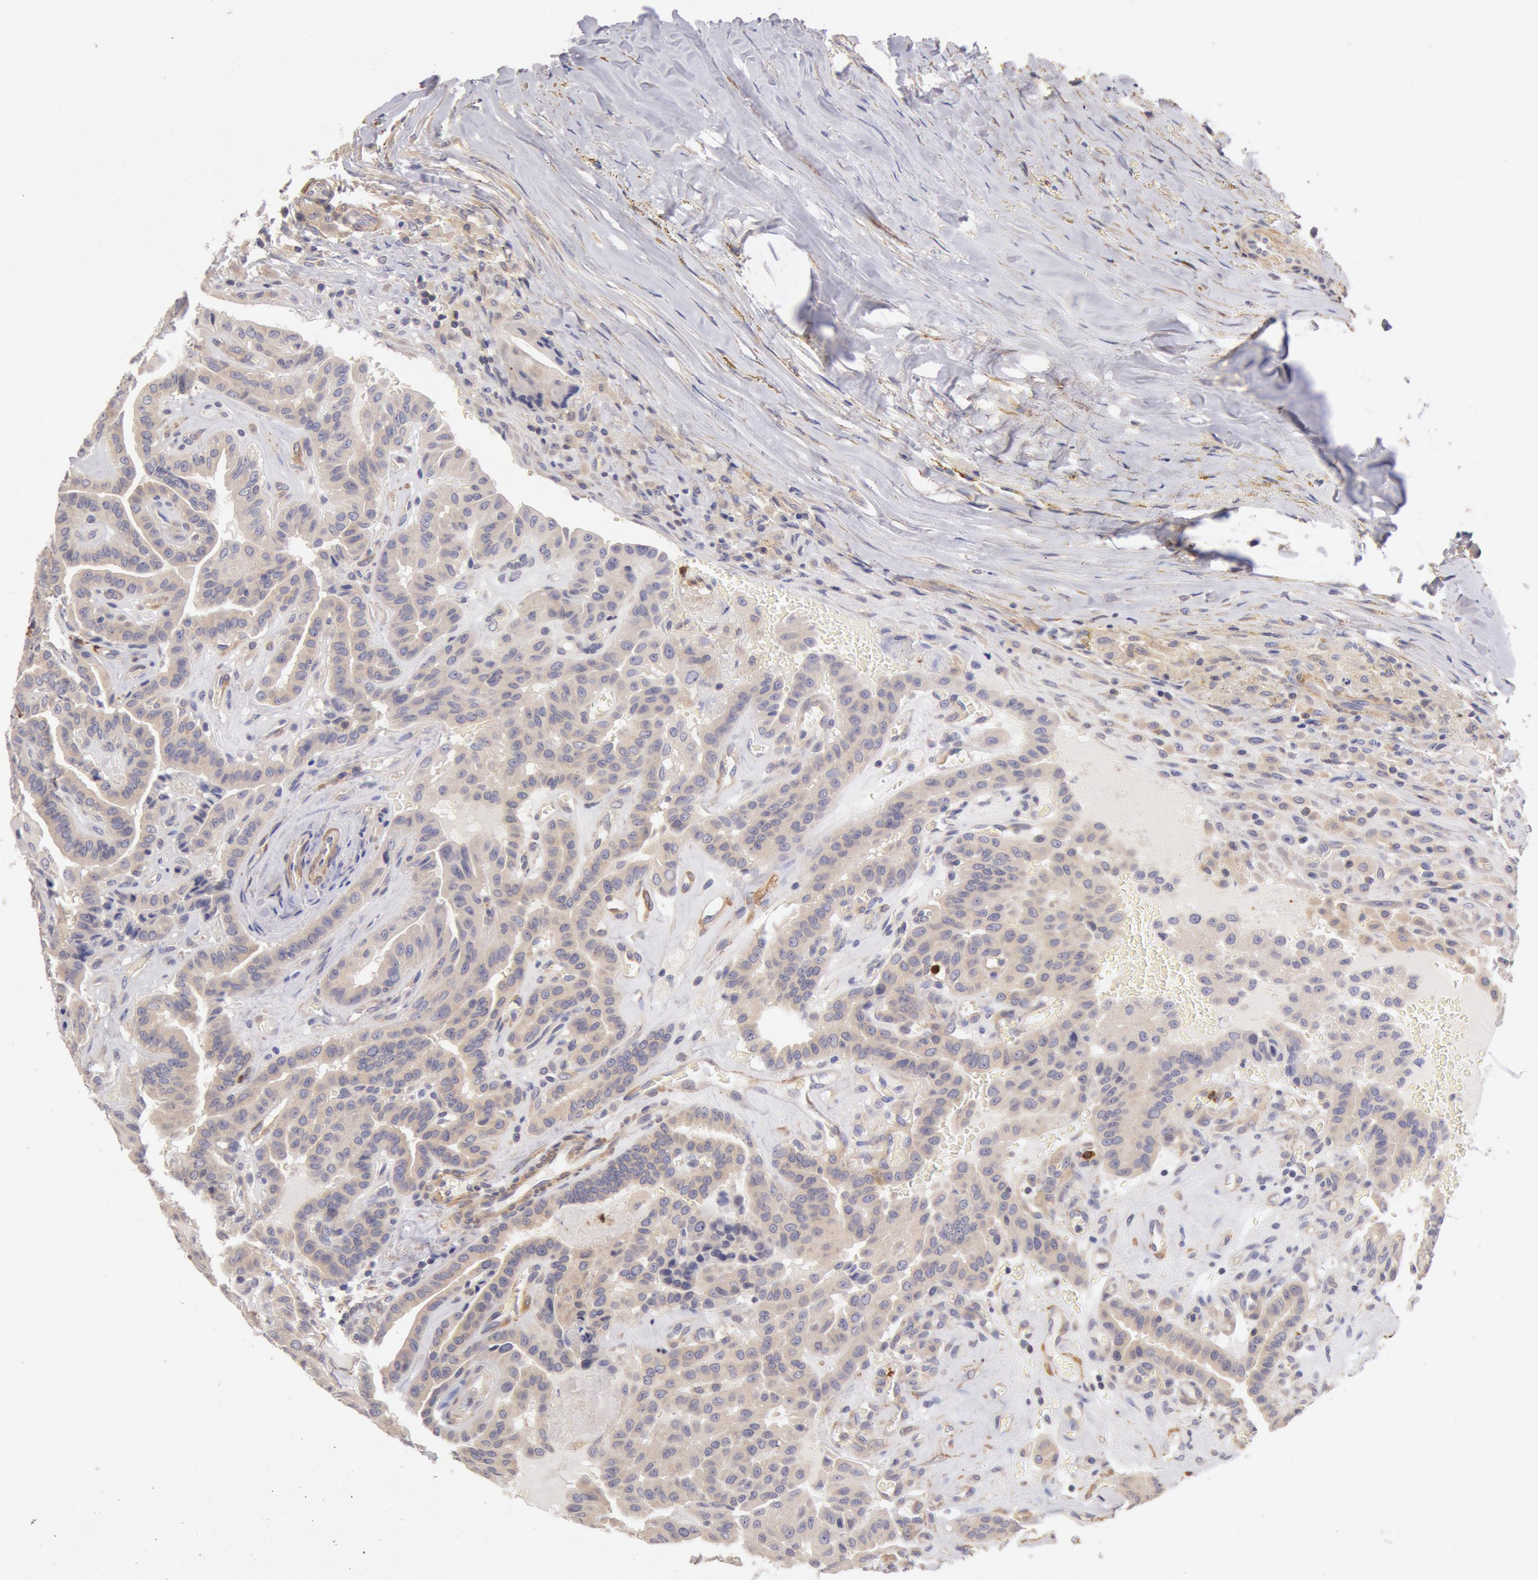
{"staining": {"intensity": "weak", "quantity": "25%-75%", "location": "cytoplasmic/membranous"}, "tissue": "thyroid cancer", "cell_type": "Tumor cells", "image_type": "cancer", "snomed": [{"axis": "morphology", "description": "Papillary adenocarcinoma, NOS"}, {"axis": "topography", "description": "Thyroid gland"}], "caption": "Immunohistochemical staining of human thyroid cancer (papillary adenocarcinoma) shows low levels of weak cytoplasmic/membranous protein staining in approximately 25%-75% of tumor cells. Immunohistochemistry (ihc) stains the protein of interest in brown and the nuclei are stained blue.", "gene": "TMED8", "patient": {"sex": "male", "age": 87}}